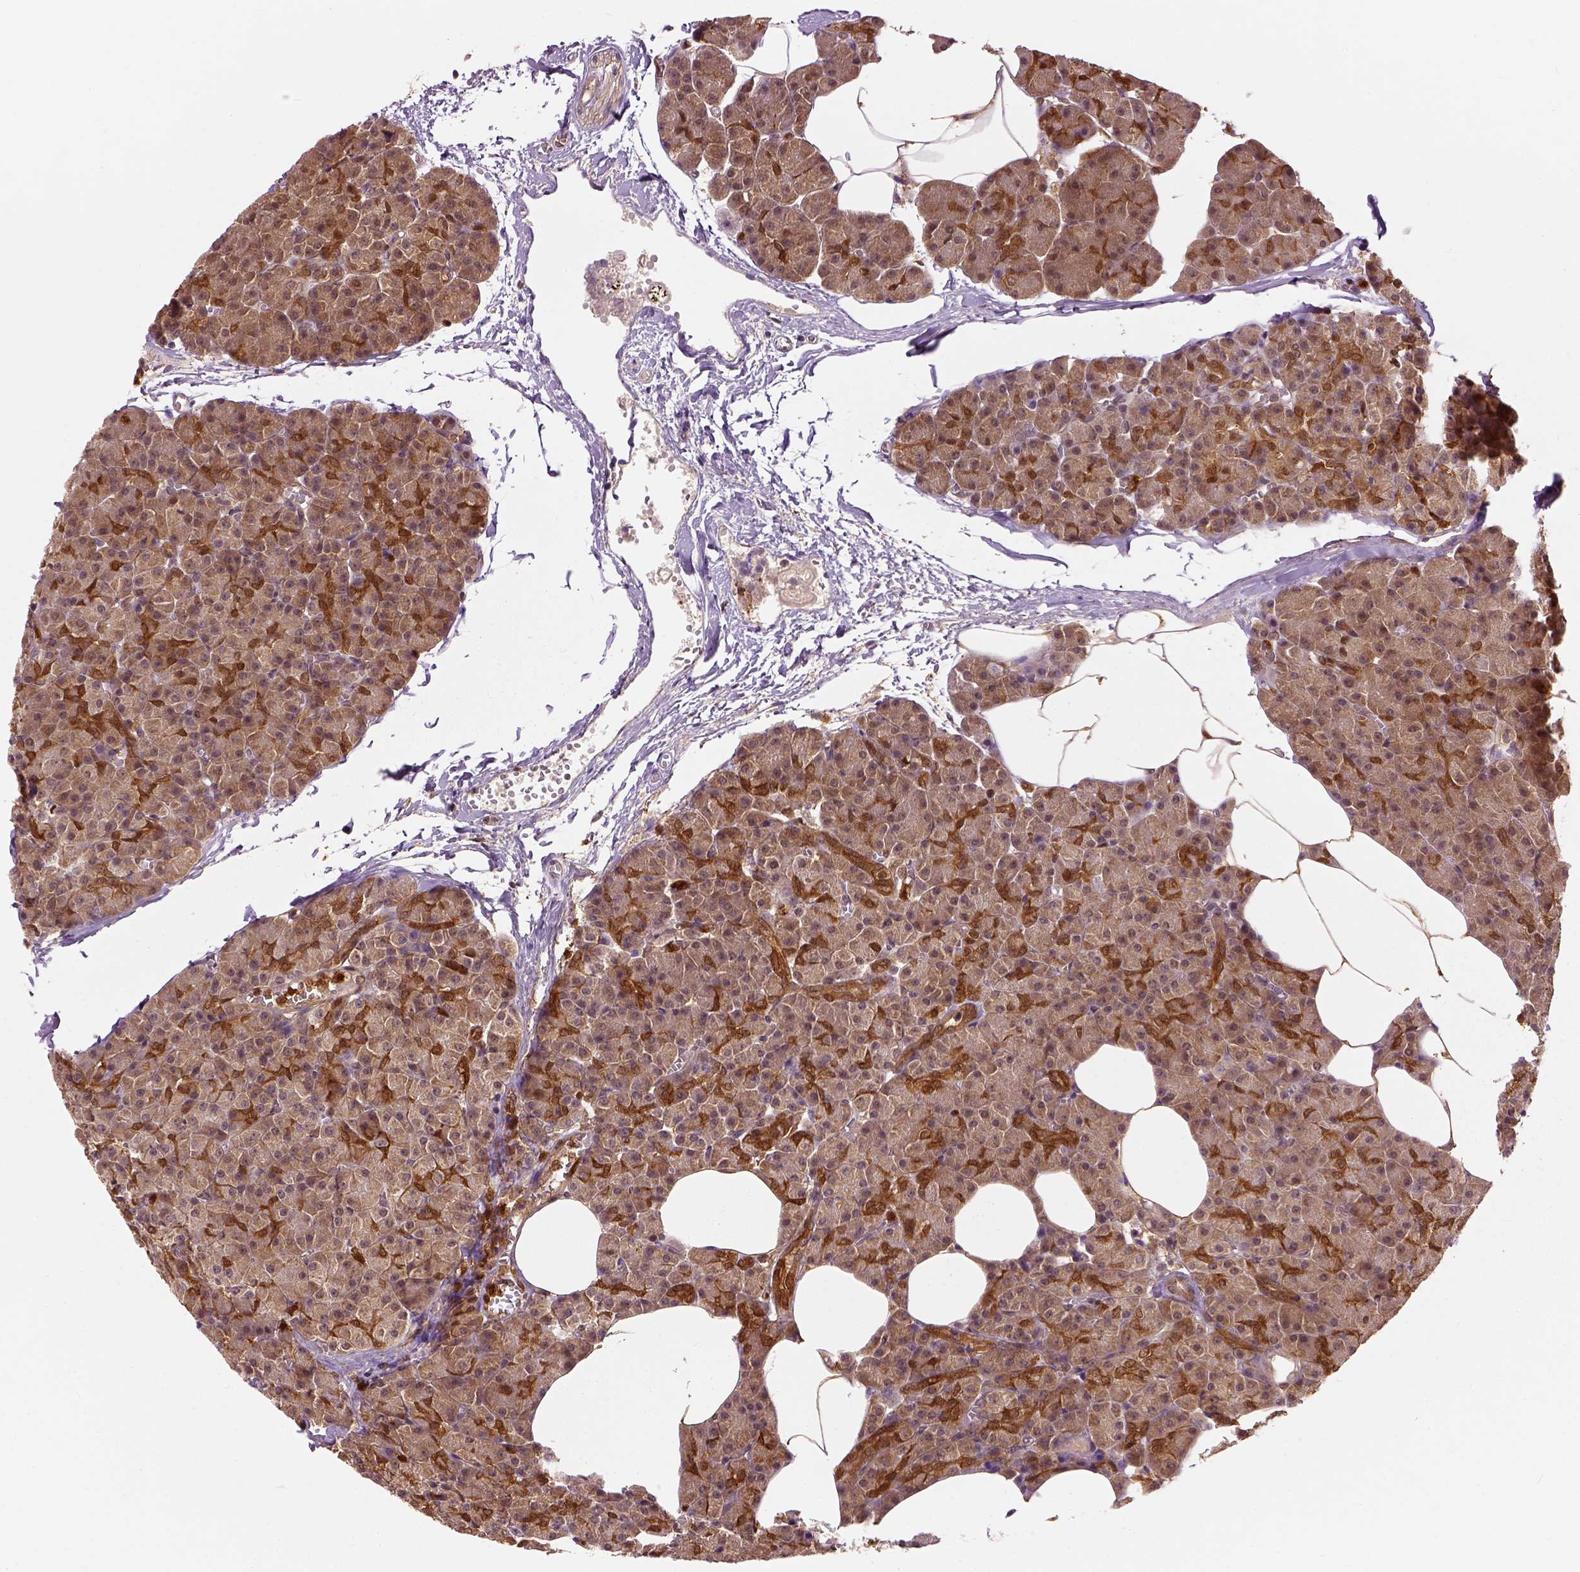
{"staining": {"intensity": "moderate", "quantity": ">75%", "location": "cytoplasmic/membranous"}, "tissue": "pancreas", "cell_type": "Exocrine glandular cells", "image_type": "normal", "snomed": [{"axis": "morphology", "description": "Normal tissue, NOS"}, {"axis": "topography", "description": "Pancreas"}], "caption": "The immunohistochemical stain highlights moderate cytoplasmic/membranous staining in exocrine glandular cells of unremarkable pancreas.", "gene": "GPI", "patient": {"sex": "female", "age": 45}}